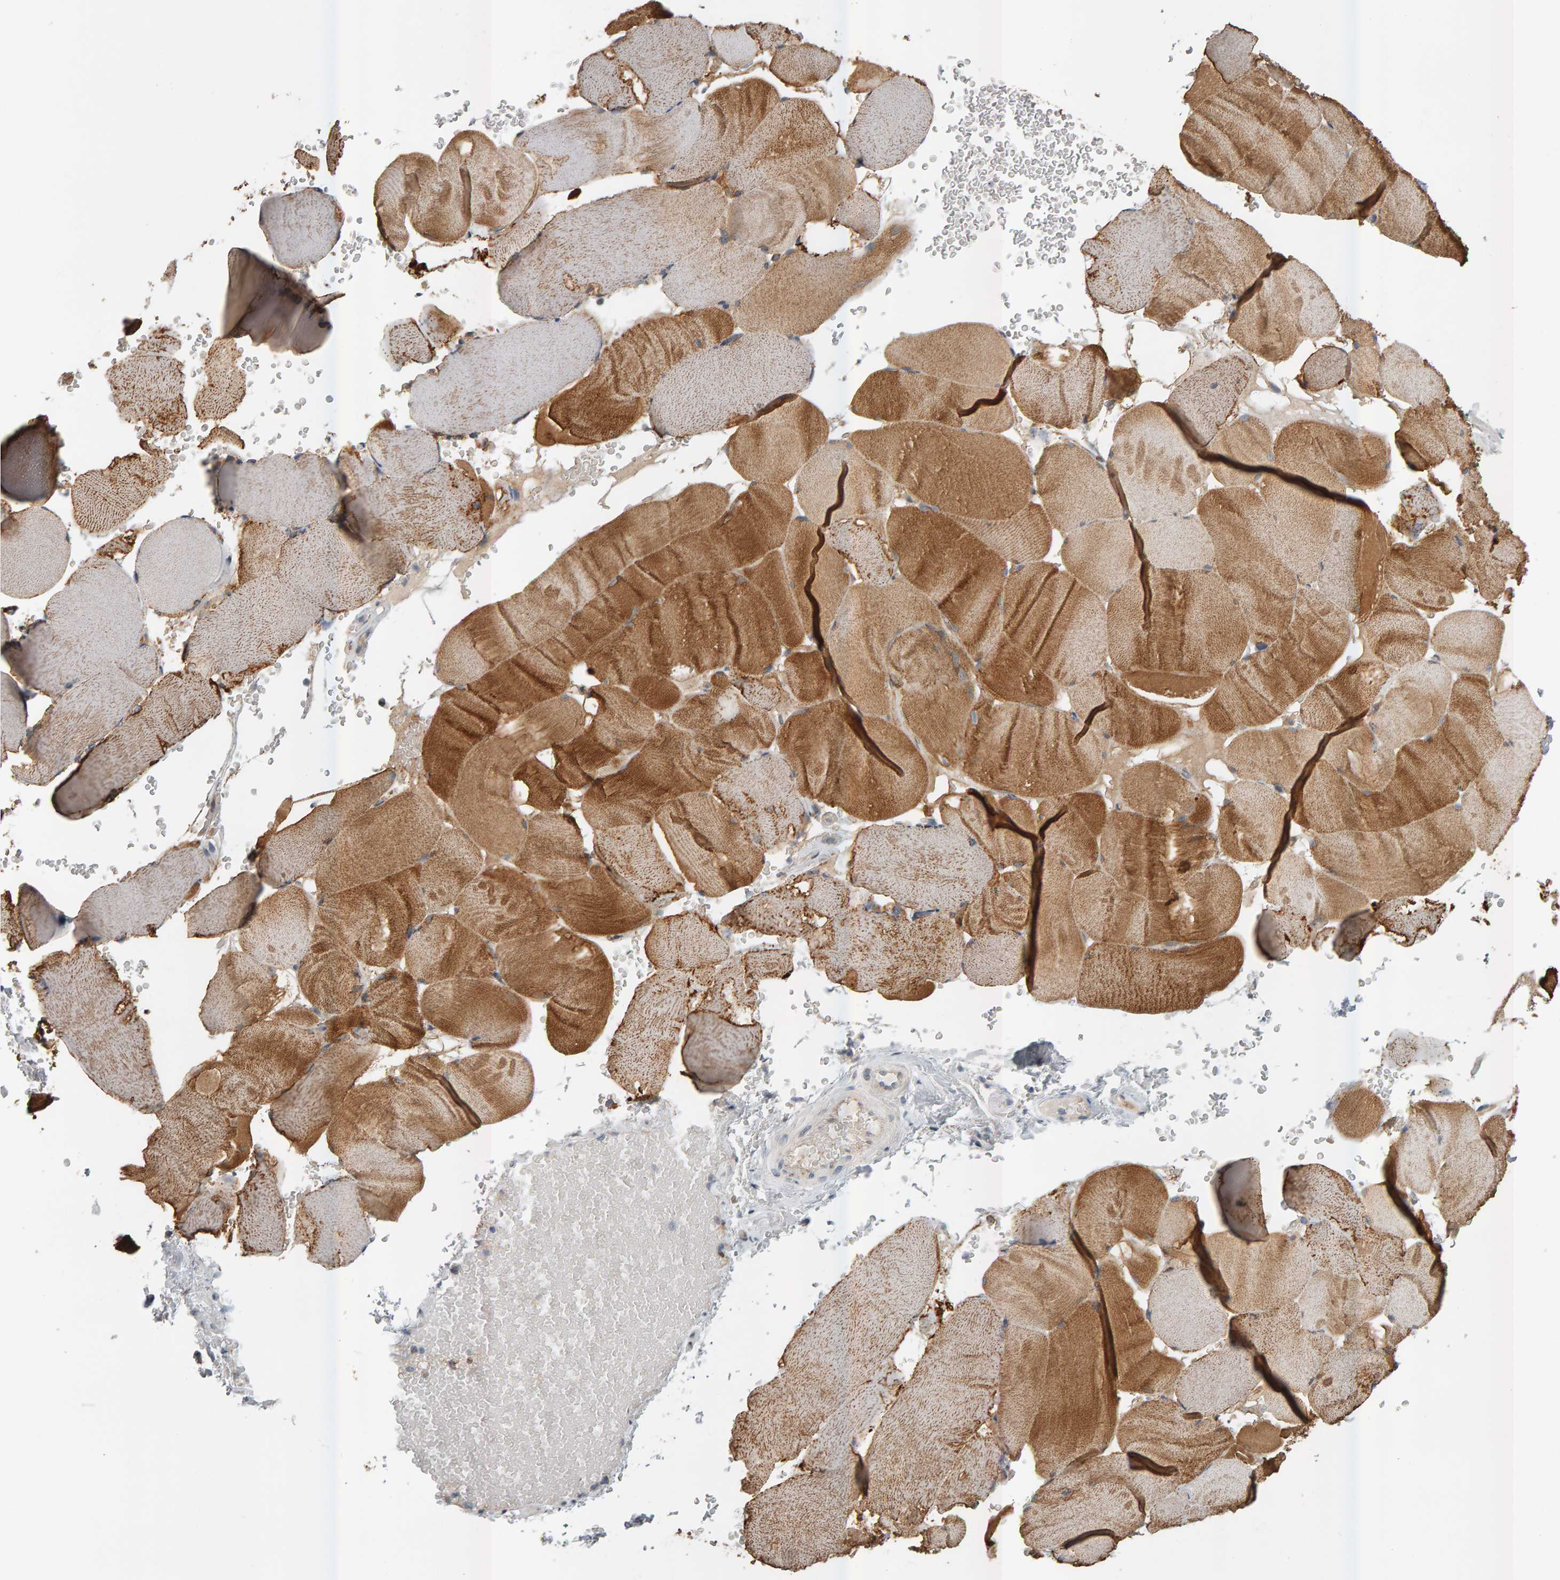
{"staining": {"intensity": "moderate", "quantity": "25%-75%", "location": "cytoplasmic/membranous"}, "tissue": "skeletal muscle", "cell_type": "Myocytes", "image_type": "normal", "snomed": [{"axis": "morphology", "description": "Normal tissue, NOS"}, {"axis": "topography", "description": "Skeletal muscle"}], "caption": "Unremarkable skeletal muscle shows moderate cytoplasmic/membranous expression in approximately 25%-75% of myocytes Ihc stains the protein in brown and the nuclei are stained blue..", "gene": "ZNF160", "patient": {"sex": "male", "age": 62}}